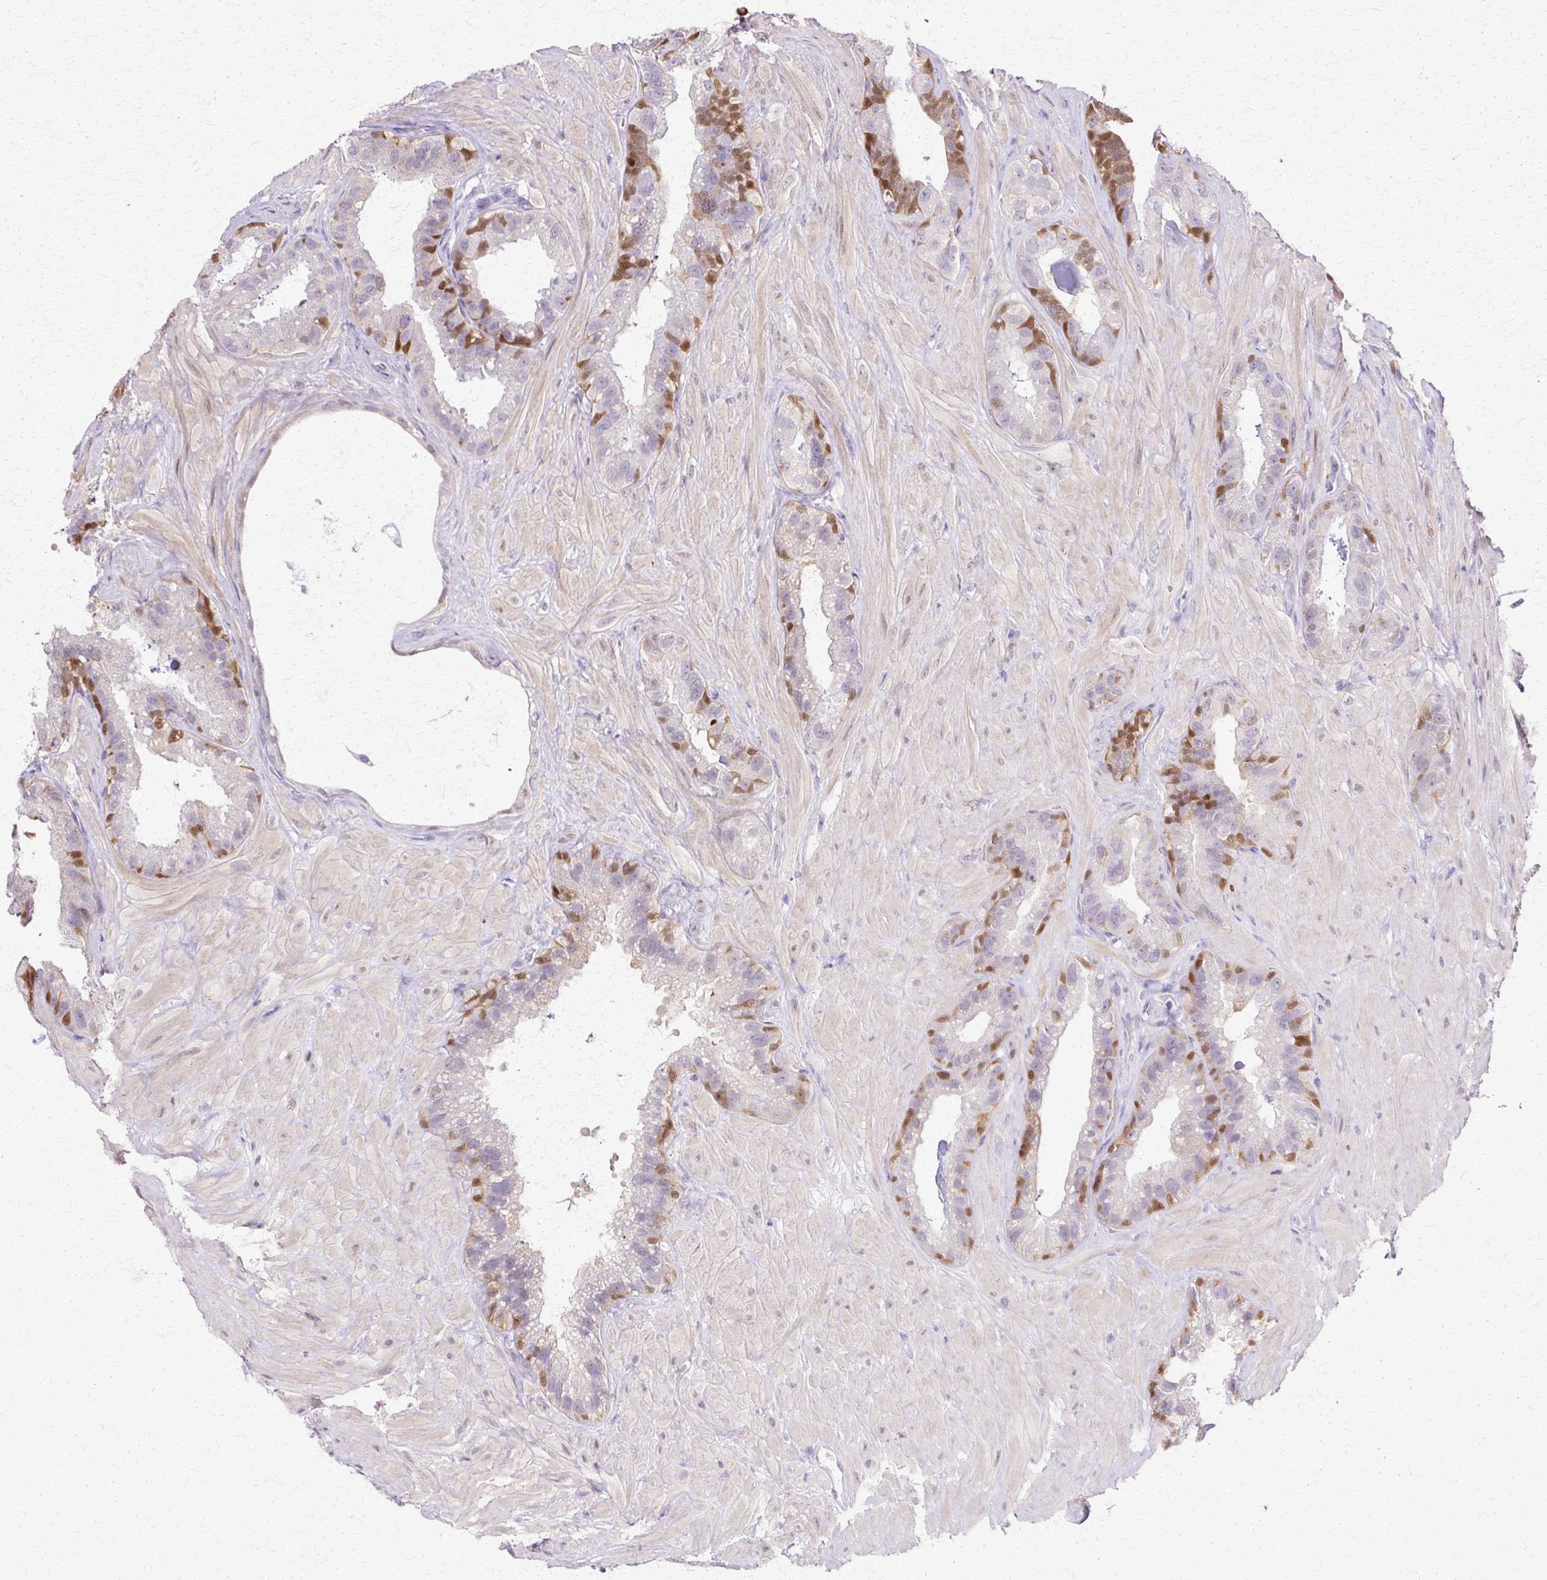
{"staining": {"intensity": "moderate", "quantity": "<25%", "location": "nuclear"}, "tissue": "seminal vesicle", "cell_type": "Glandular cells", "image_type": "normal", "snomed": [{"axis": "morphology", "description": "Normal tissue, NOS"}, {"axis": "topography", "description": "Seminal veicle"}, {"axis": "topography", "description": "Peripheral nerve tissue"}], "caption": "An image showing moderate nuclear expression in about <25% of glandular cells in benign seminal vesicle, as visualized by brown immunohistochemical staining.", "gene": "HSPA1A", "patient": {"sex": "male", "age": 76}}